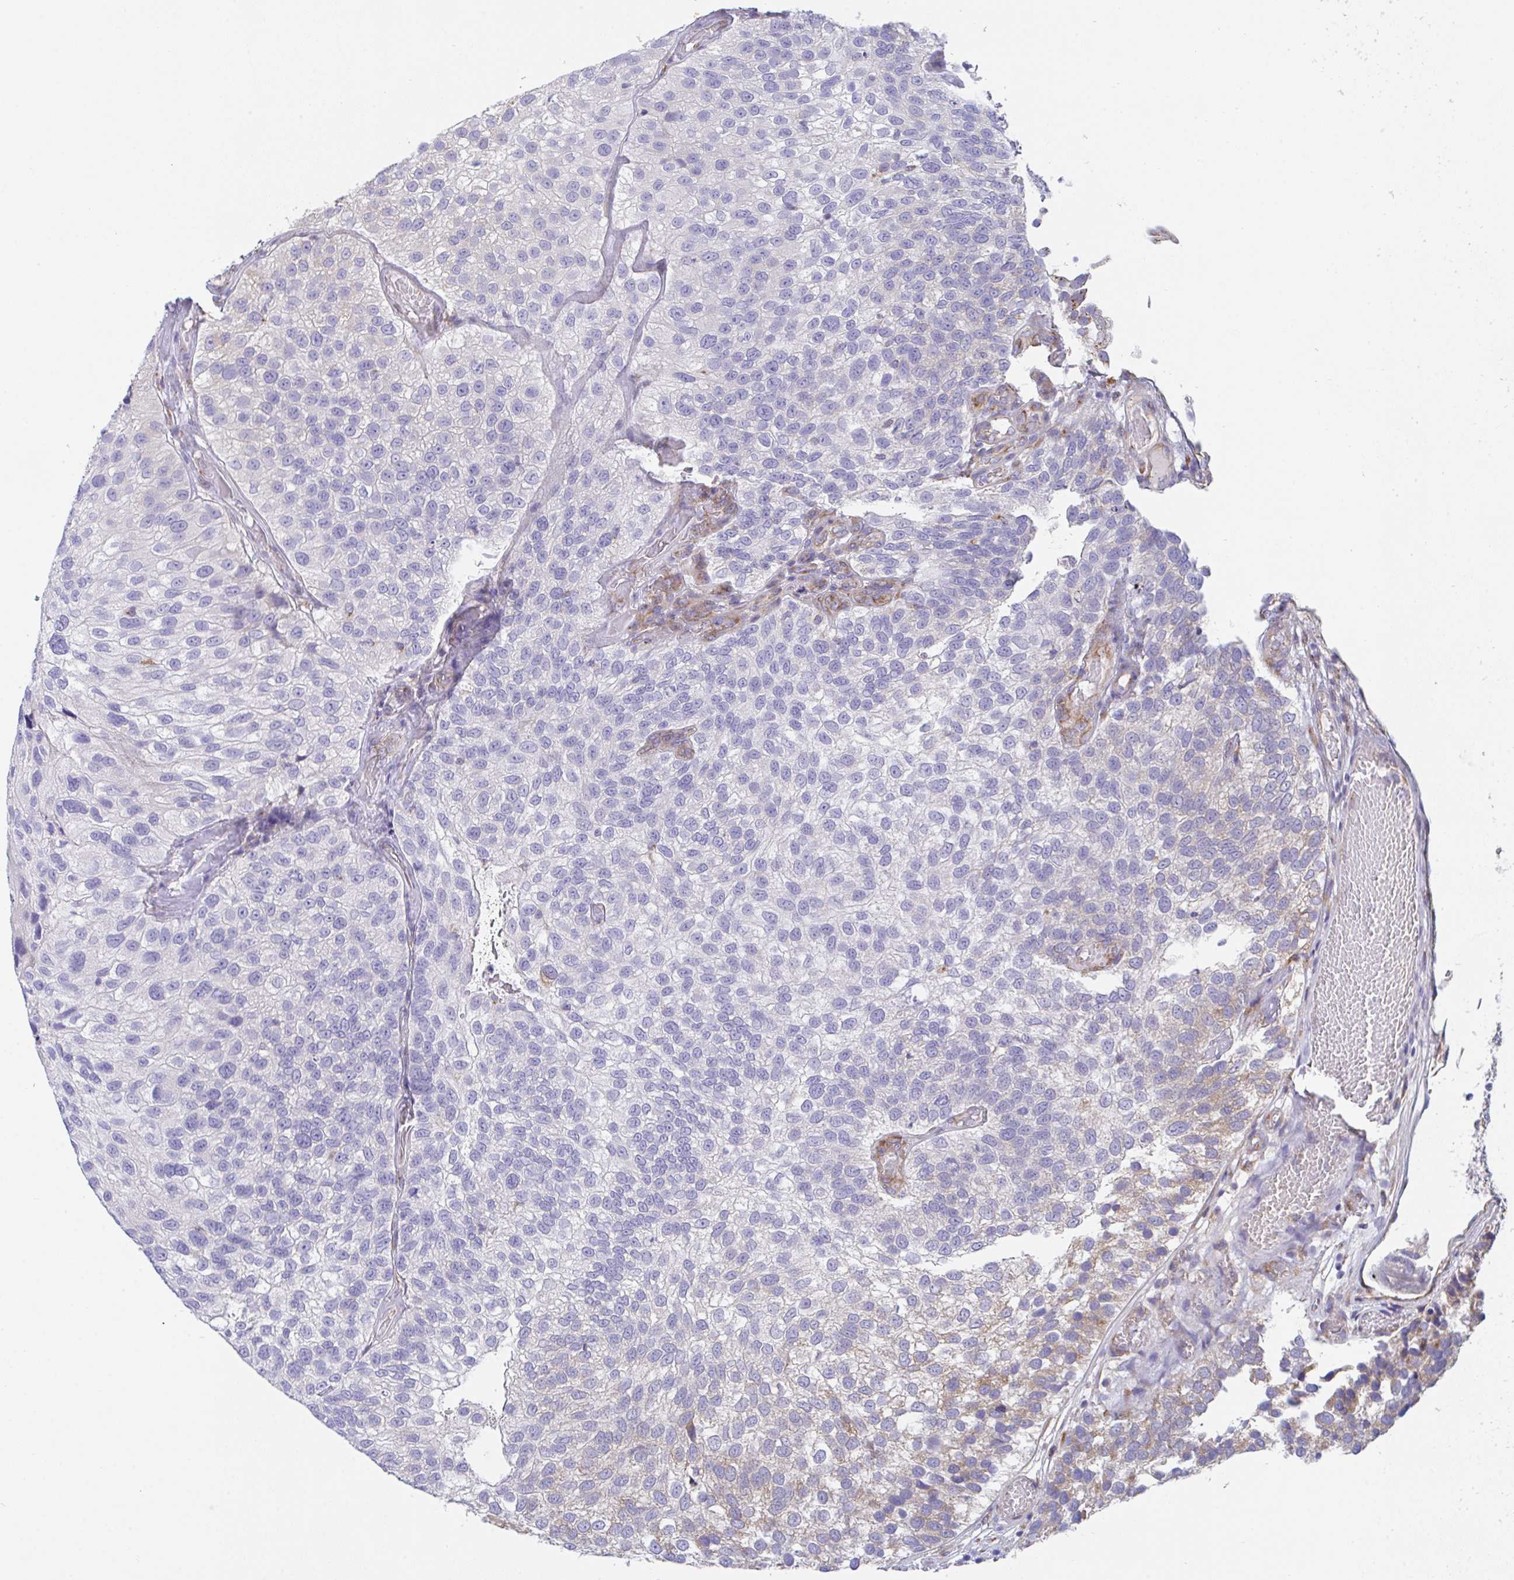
{"staining": {"intensity": "weak", "quantity": "<25%", "location": "cytoplasmic/membranous"}, "tissue": "urothelial cancer", "cell_type": "Tumor cells", "image_type": "cancer", "snomed": [{"axis": "morphology", "description": "Urothelial carcinoma, NOS"}, {"axis": "topography", "description": "Urinary bladder"}], "caption": "This is an immunohistochemistry image of urothelial cancer. There is no staining in tumor cells.", "gene": "MIA3", "patient": {"sex": "male", "age": 87}}